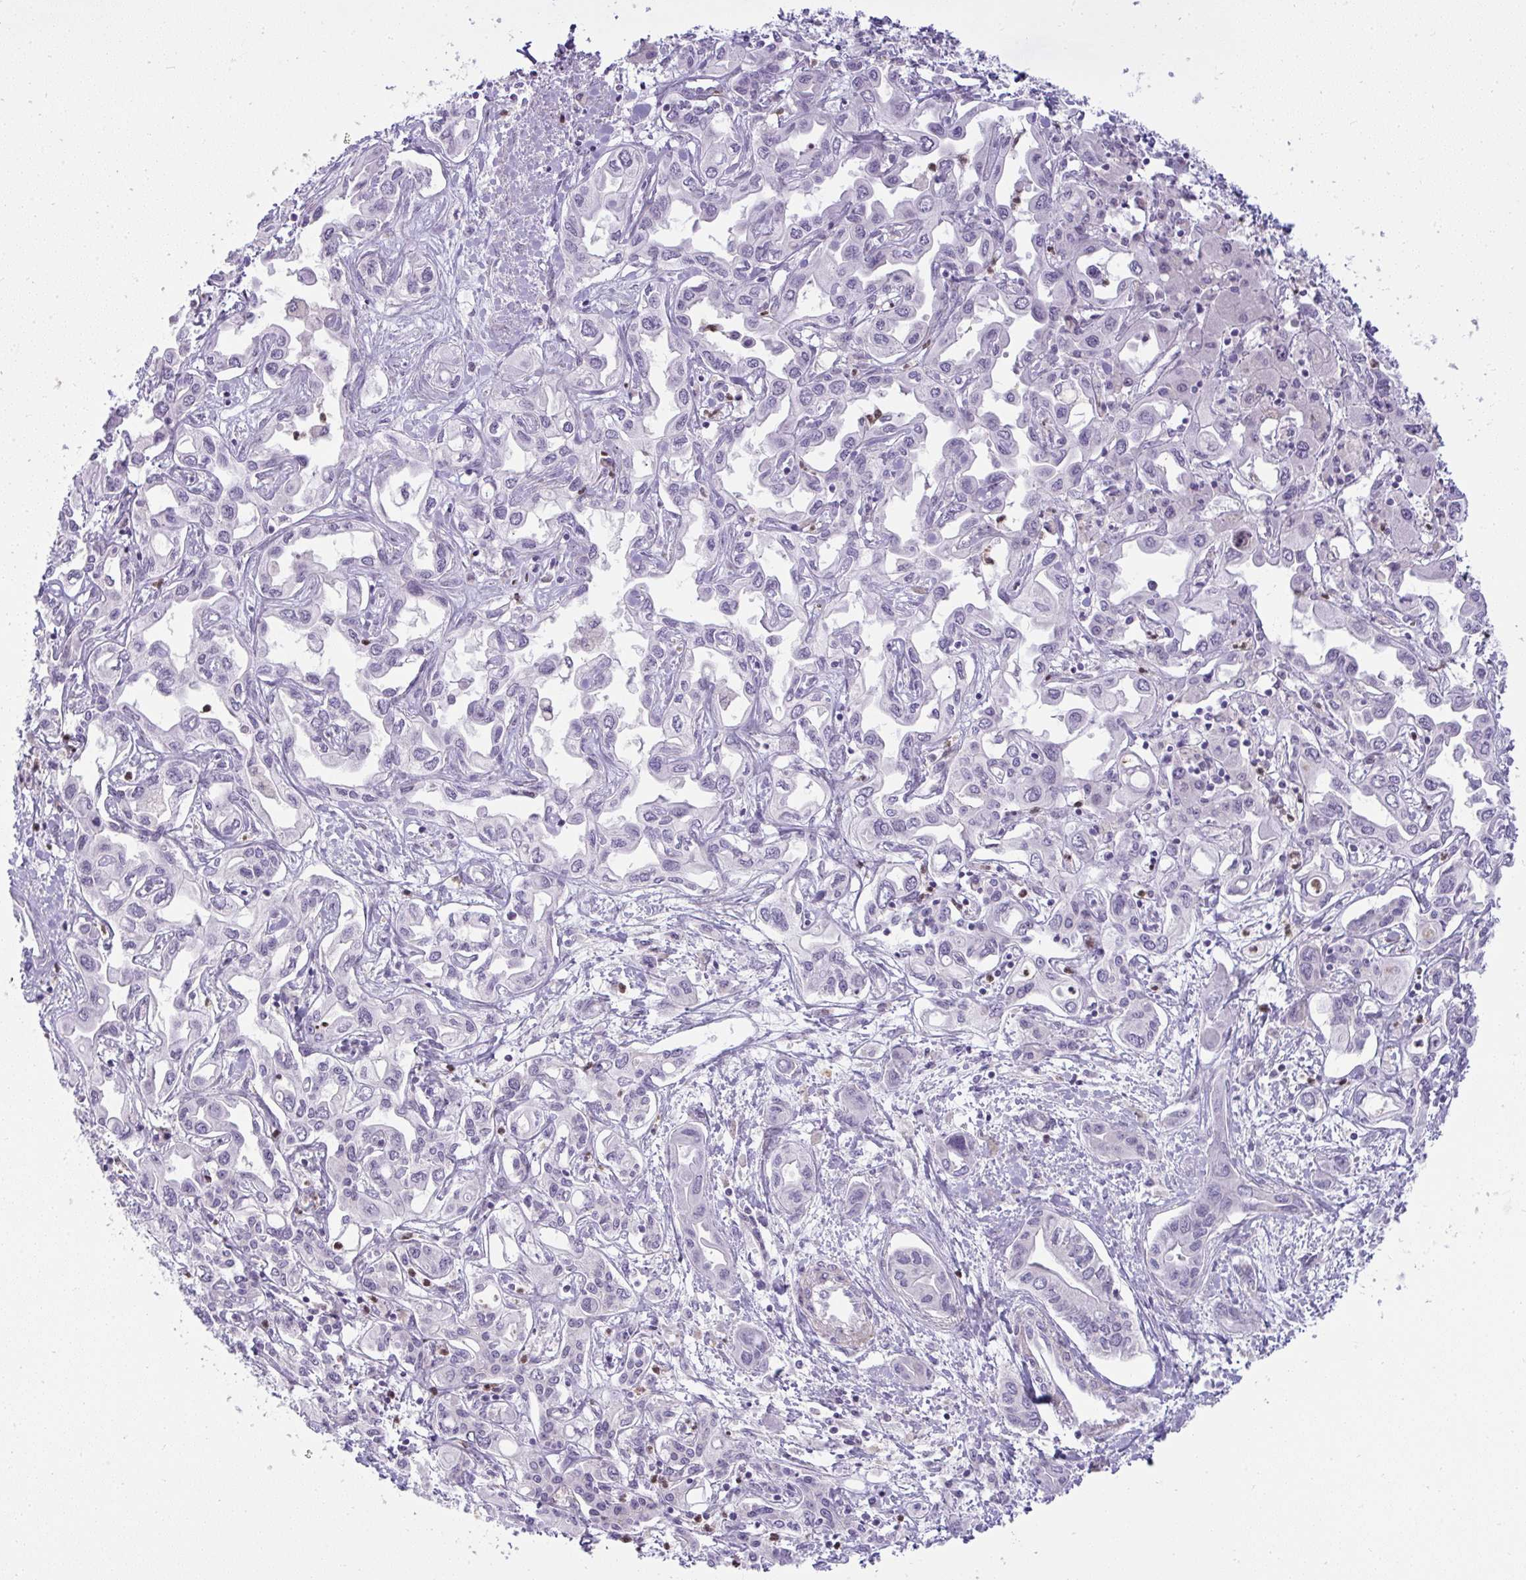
{"staining": {"intensity": "negative", "quantity": "none", "location": "none"}, "tissue": "liver cancer", "cell_type": "Tumor cells", "image_type": "cancer", "snomed": [{"axis": "morphology", "description": "Cholangiocarcinoma"}, {"axis": "topography", "description": "Liver"}], "caption": "IHC of liver cancer (cholangiocarcinoma) displays no staining in tumor cells.", "gene": "DZIP1", "patient": {"sex": "female", "age": 64}}